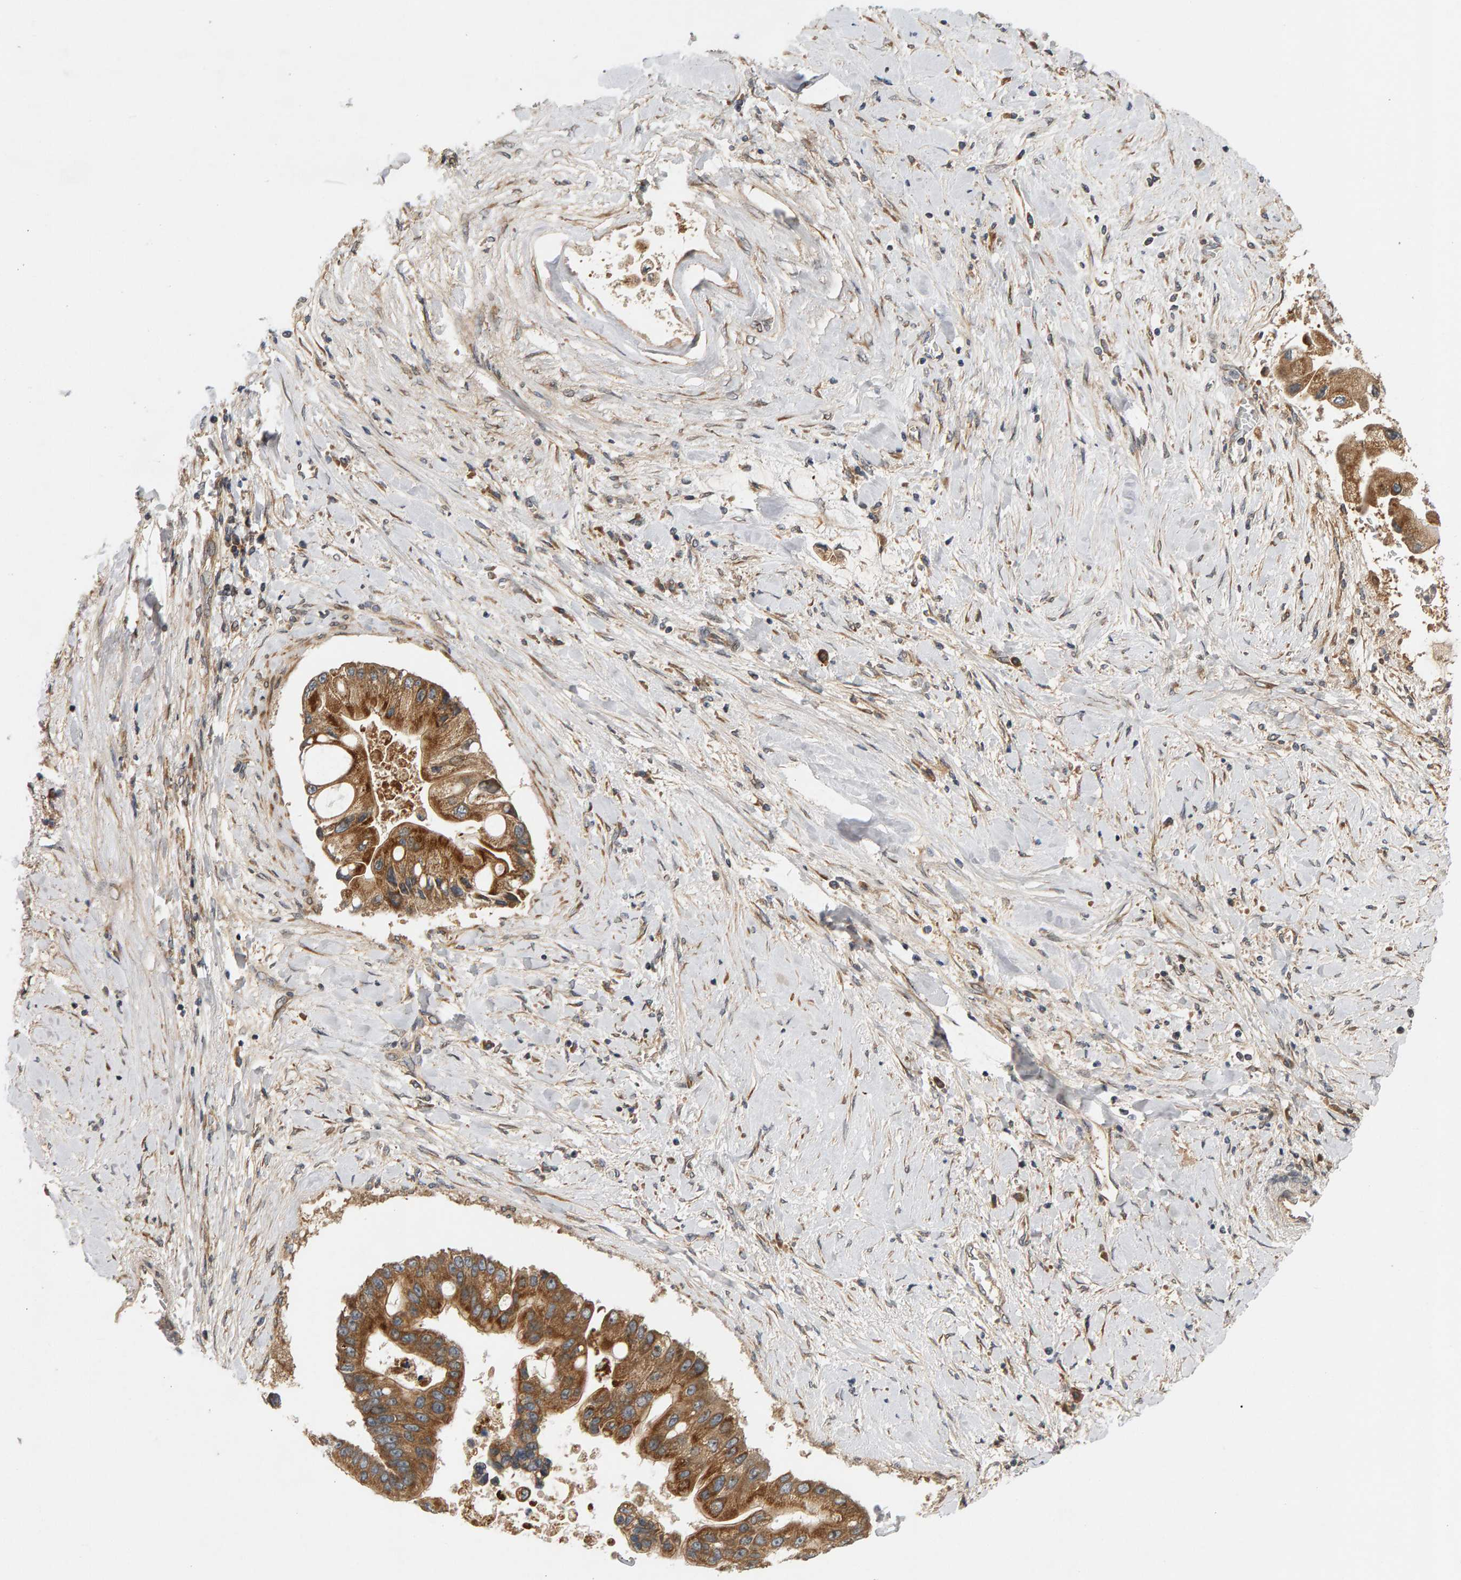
{"staining": {"intensity": "strong", "quantity": ">75%", "location": "cytoplasmic/membranous"}, "tissue": "liver cancer", "cell_type": "Tumor cells", "image_type": "cancer", "snomed": [{"axis": "morphology", "description": "Cholangiocarcinoma"}, {"axis": "topography", "description": "Liver"}], "caption": "Human liver cancer stained for a protein (brown) demonstrates strong cytoplasmic/membranous positive expression in approximately >75% of tumor cells.", "gene": "BAHCC1", "patient": {"sex": "male", "age": 50}}